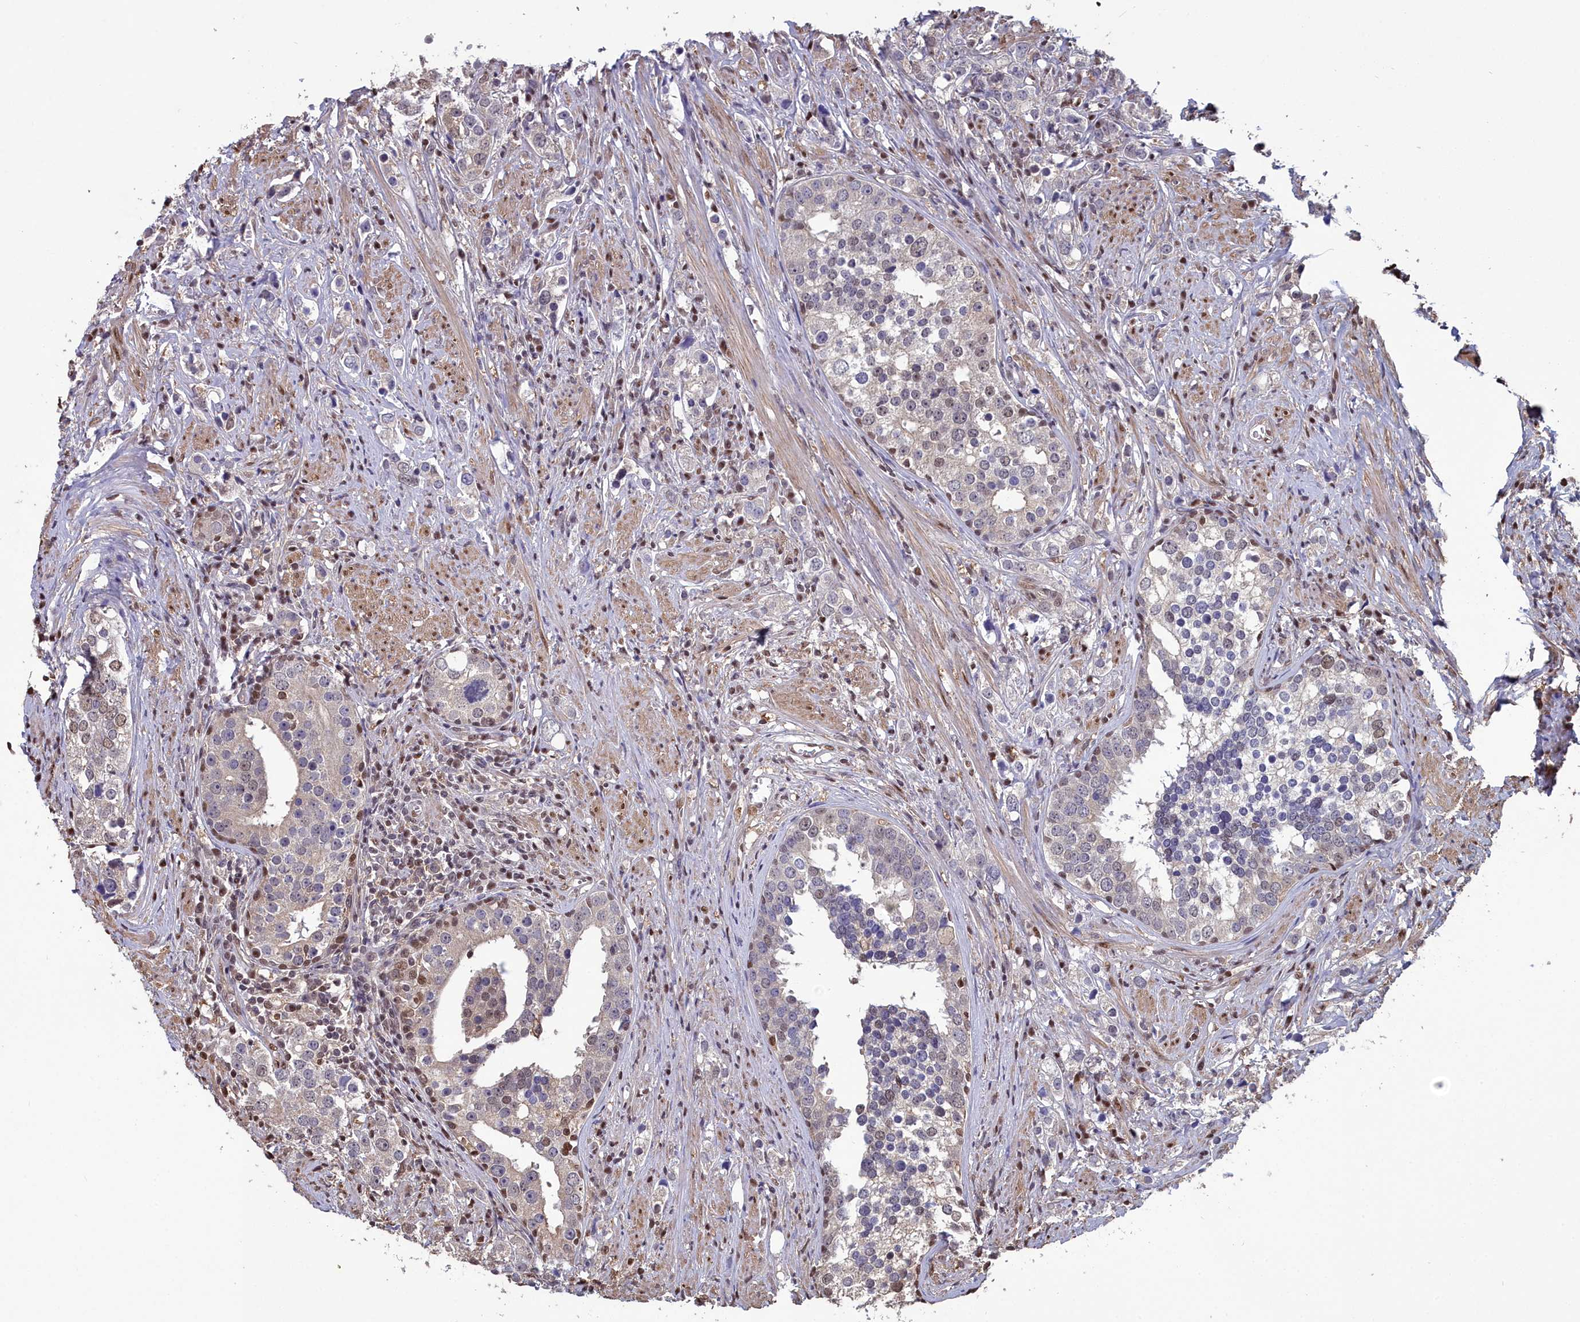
{"staining": {"intensity": "weak", "quantity": "25%-75%", "location": "cytoplasmic/membranous,nuclear"}, "tissue": "prostate cancer", "cell_type": "Tumor cells", "image_type": "cancer", "snomed": [{"axis": "morphology", "description": "Adenocarcinoma, High grade"}, {"axis": "topography", "description": "Prostate"}], "caption": "Immunohistochemical staining of human prostate cancer (high-grade adenocarcinoma) shows weak cytoplasmic/membranous and nuclear protein staining in about 25%-75% of tumor cells.", "gene": "GAPDH", "patient": {"sex": "male", "age": 71}}